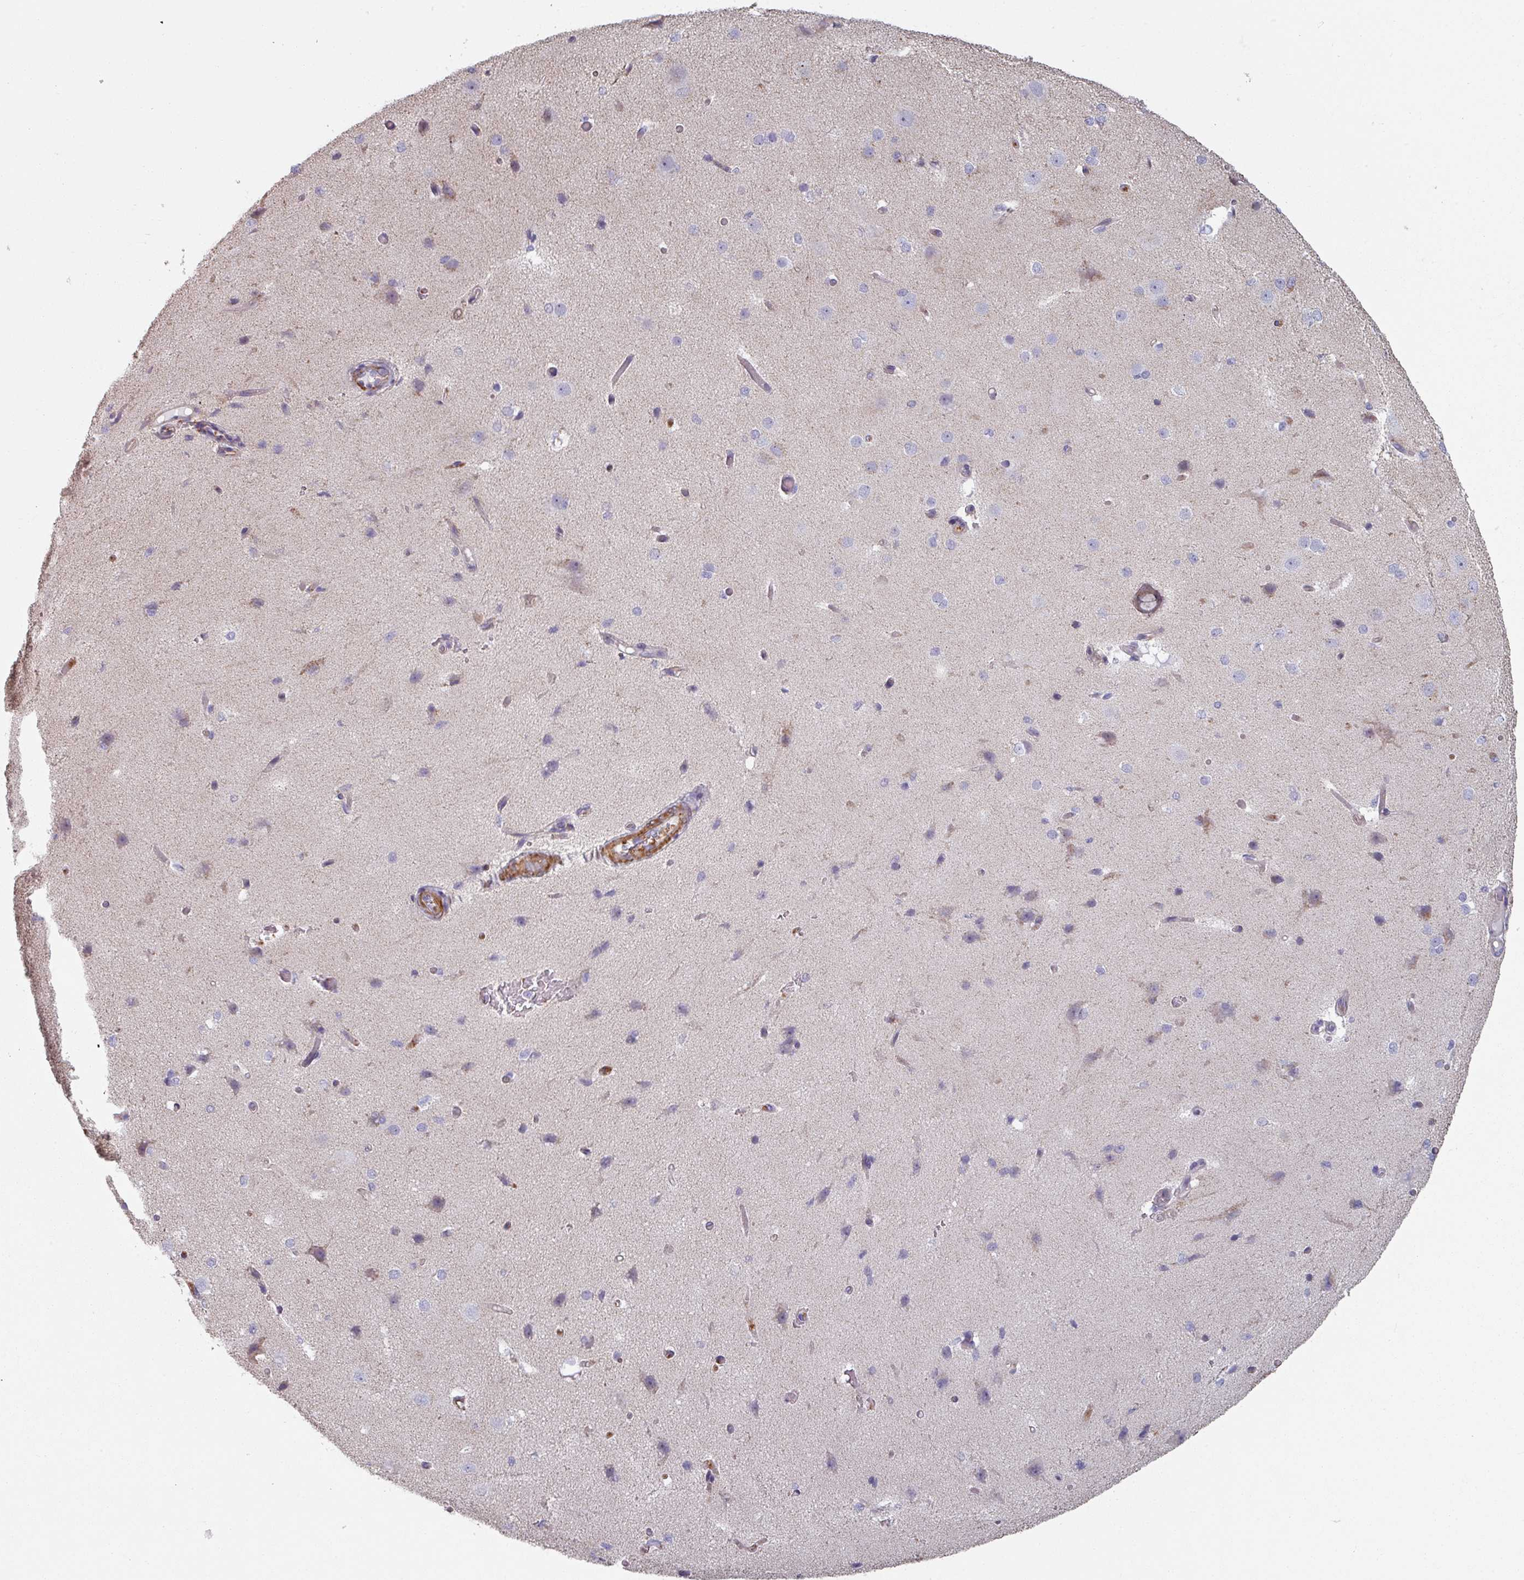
{"staining": {"intensity": "strong", "quantity": "<25%", "location": "cytoplasmic/membranous"}, "tissue": "cerebral cortex", "cell_type": "Endothelial cells", "image_type": "normal", "snomed": [{"axis": "morphology", "description": "Normal tissue, NOS"}, {"axis": "morphology", "description": "Inflammation, NOS"}, {"axis": "topography", "description": "Cerebral cortex"}], "caption": "This photomicrograph reveals IHC staining of normal human cerebral cortex, with medium strong cytoplasmic/membranous staining in about <25% of endothelial cells.", "gene": "GSTA1", "patient": {"sex": "male", "age": 6}}